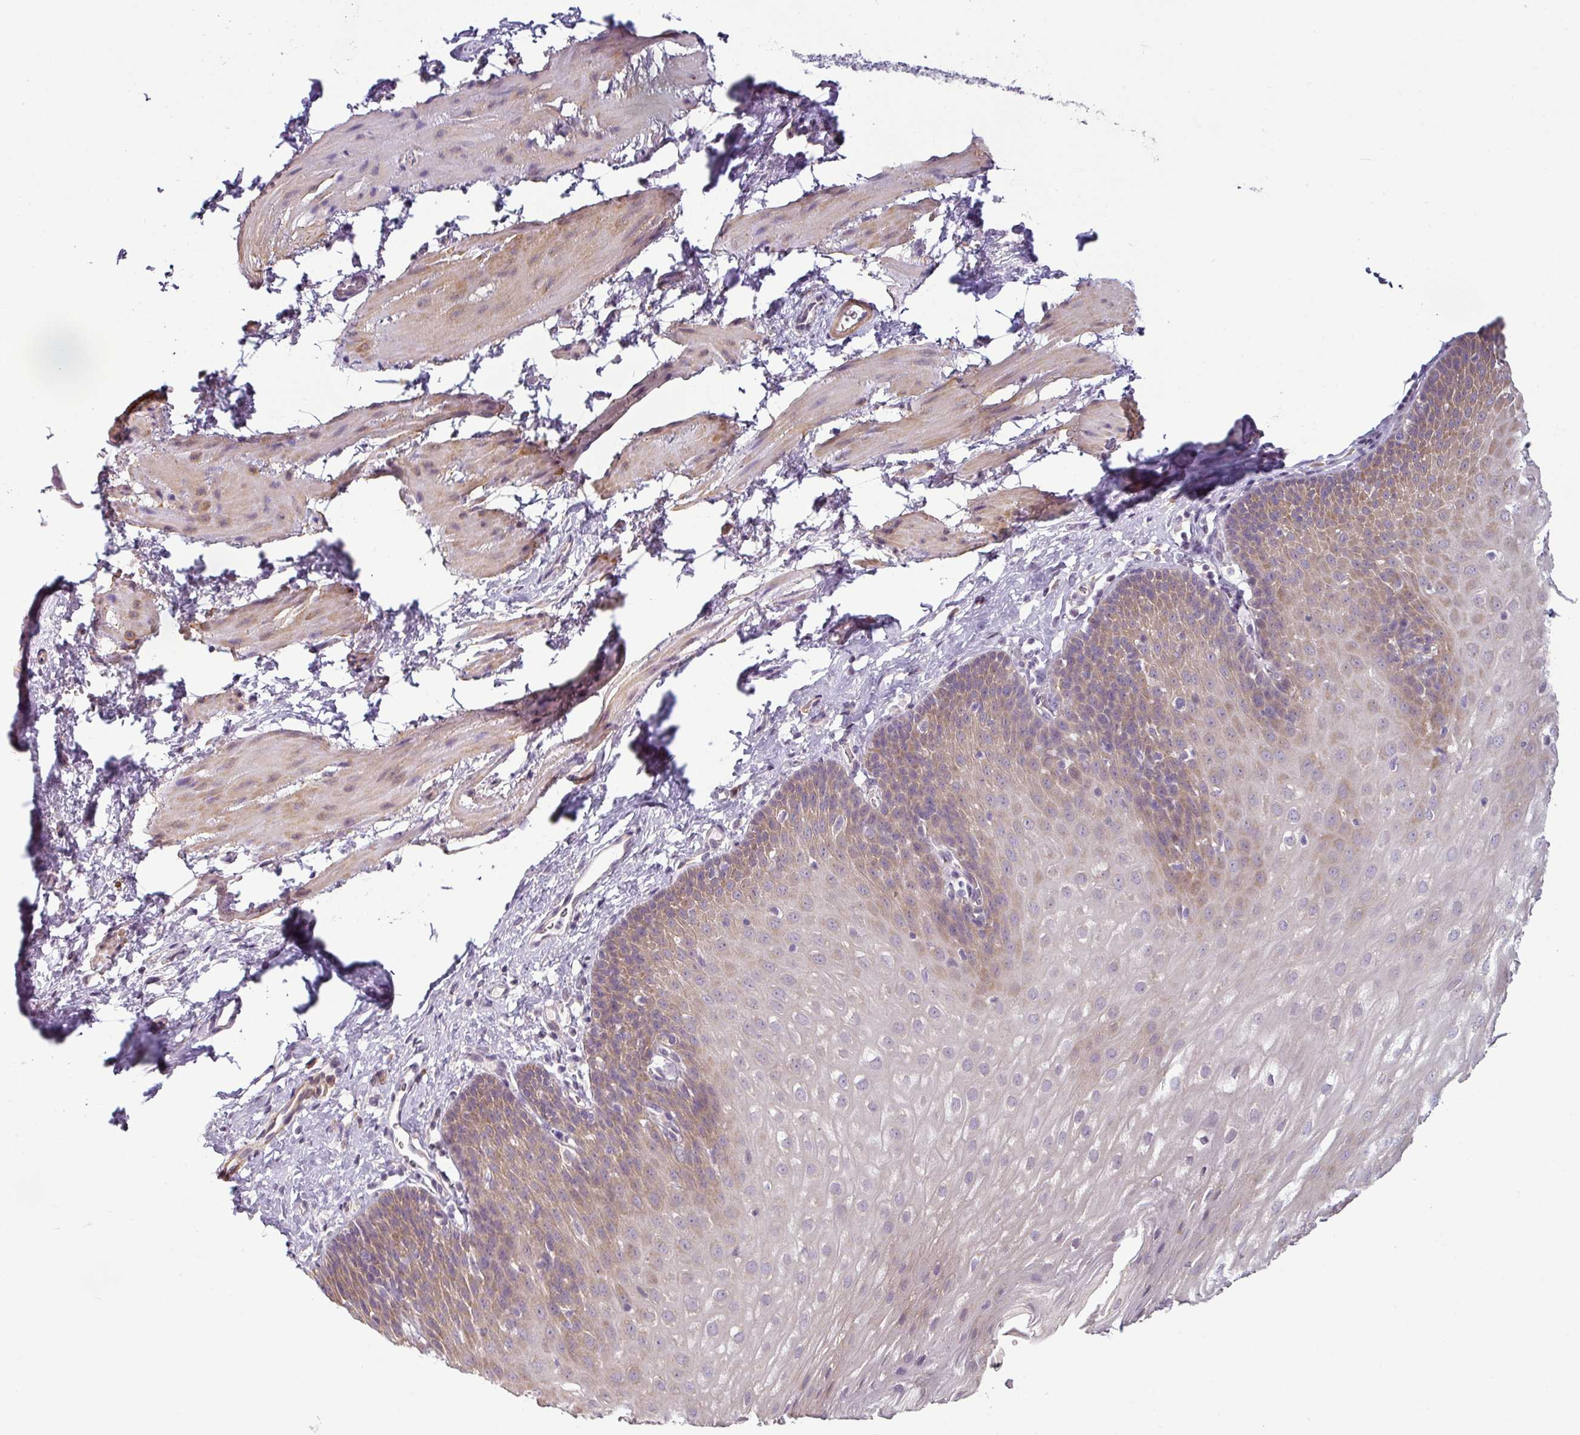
{"staining": {"intensity": "moderate", "quantity": "25%-75%", "location": "cytoplasmic/membranous"}, "tissue": "esophagus", "cell_type": "Squamous epithelial cells", "image_type": "normal", "snomed": [{"axis": "morphology", "description": "Normal tissue, NOS"}, {"axis": "topography", "description": "Esophagus"}], "caption": "Esophagus was stained to show a protein in brown. There is medium levels of moderate cytoplasmic/membranous staining in about 25%-75% of squamous epithelial cells. Nuclei are stained in blue.", "gene": "OR52D1", "patient": {"sex": "female", "age": 61}}